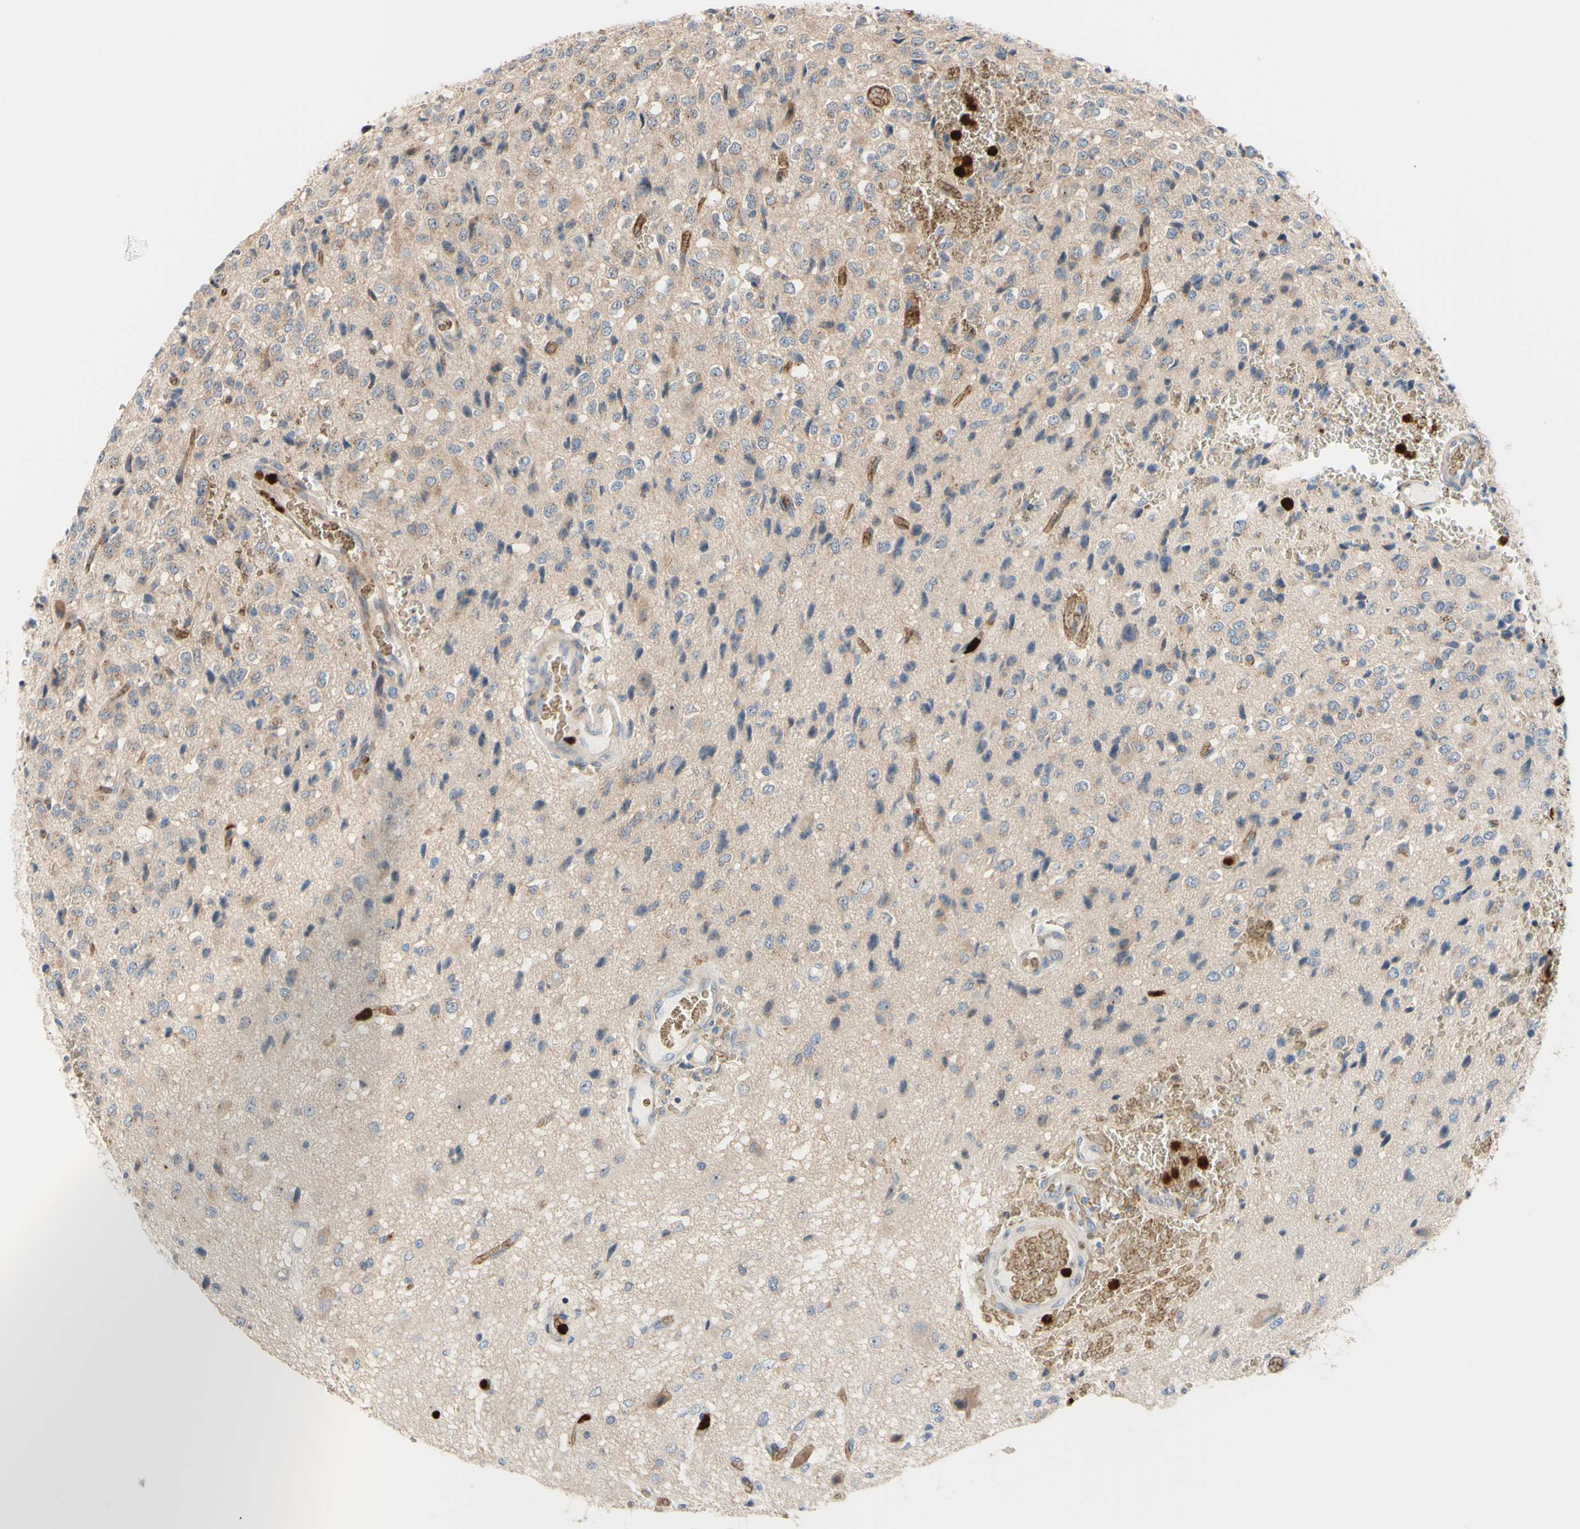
{"staining": {"intensity": "weak", "quantity": "25%-75%", "location": "cytoplasmic/membranous"}, "tissue": "glioma", "cell_type": "Tumor cells", "image_type": "cancer", "snomed": [{"axis": "morphology", "description": "Glioma, malignant, High grade"}, {"axis": "topography", "description": "pancreas cauda"}], "caption": "Glioma tissue shows weak cytoplasmic/membranous staining in approximately 25%-75% of tumor cells", "gene": "USP9X", "patient": {"sex": "male", "age": 60}}